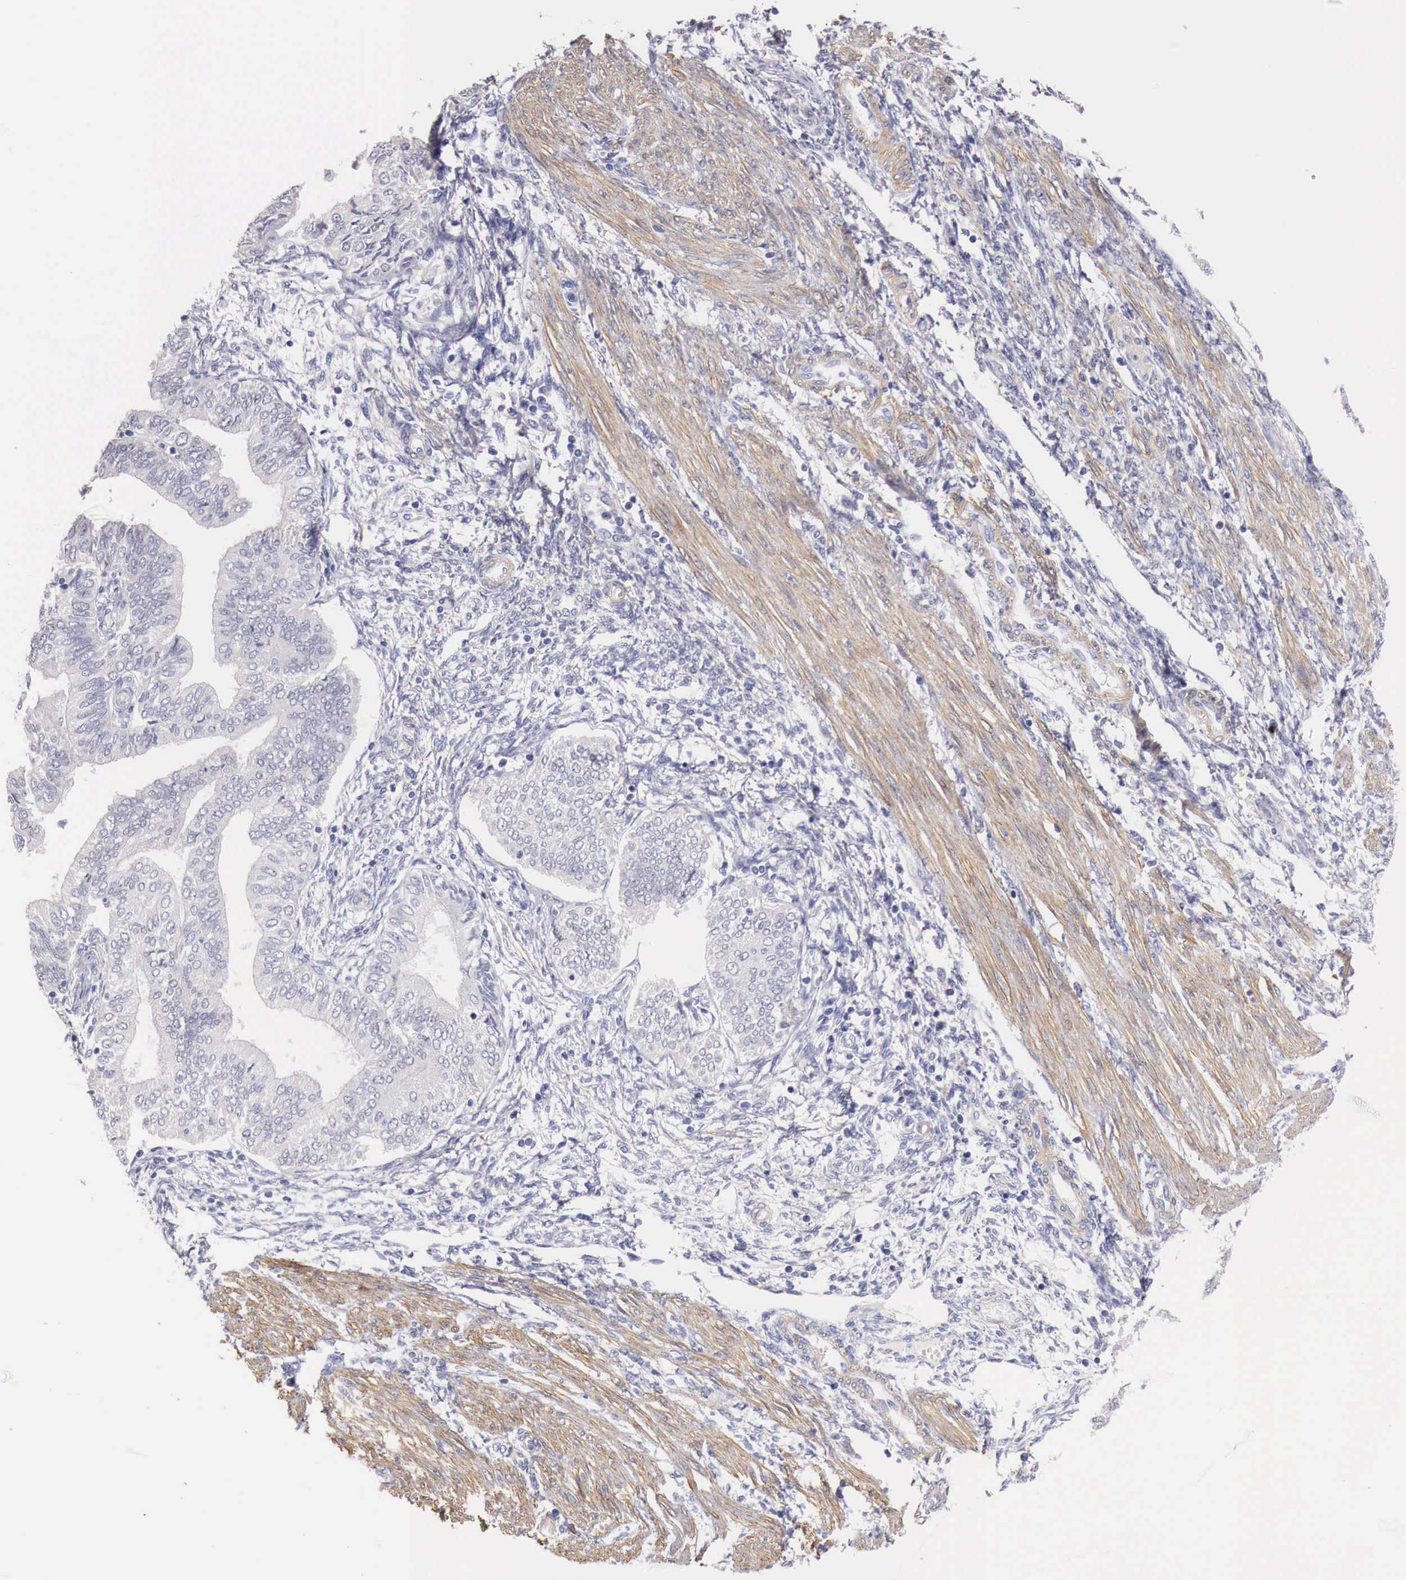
{"staining": {"intensity": "negative", "quantity": "none", "location": "none"}, "tissue": "endometrial cancer", "cell_type": "Tumor cells", "image_type": "cancer", "snomed": [{"axis": "morphology", "description": "Adenocarcinoma, NOS"}, {"axis": "topography", "description": "Endometrium"}], "caption": "DAB (3,3'-diaminobenzidine) immunohistochemical staining of human endometrial cancer displays no significant positivity in tumor cells.", "gene": "ENOX2", "patient": {"sex": "female", "age": 51}}